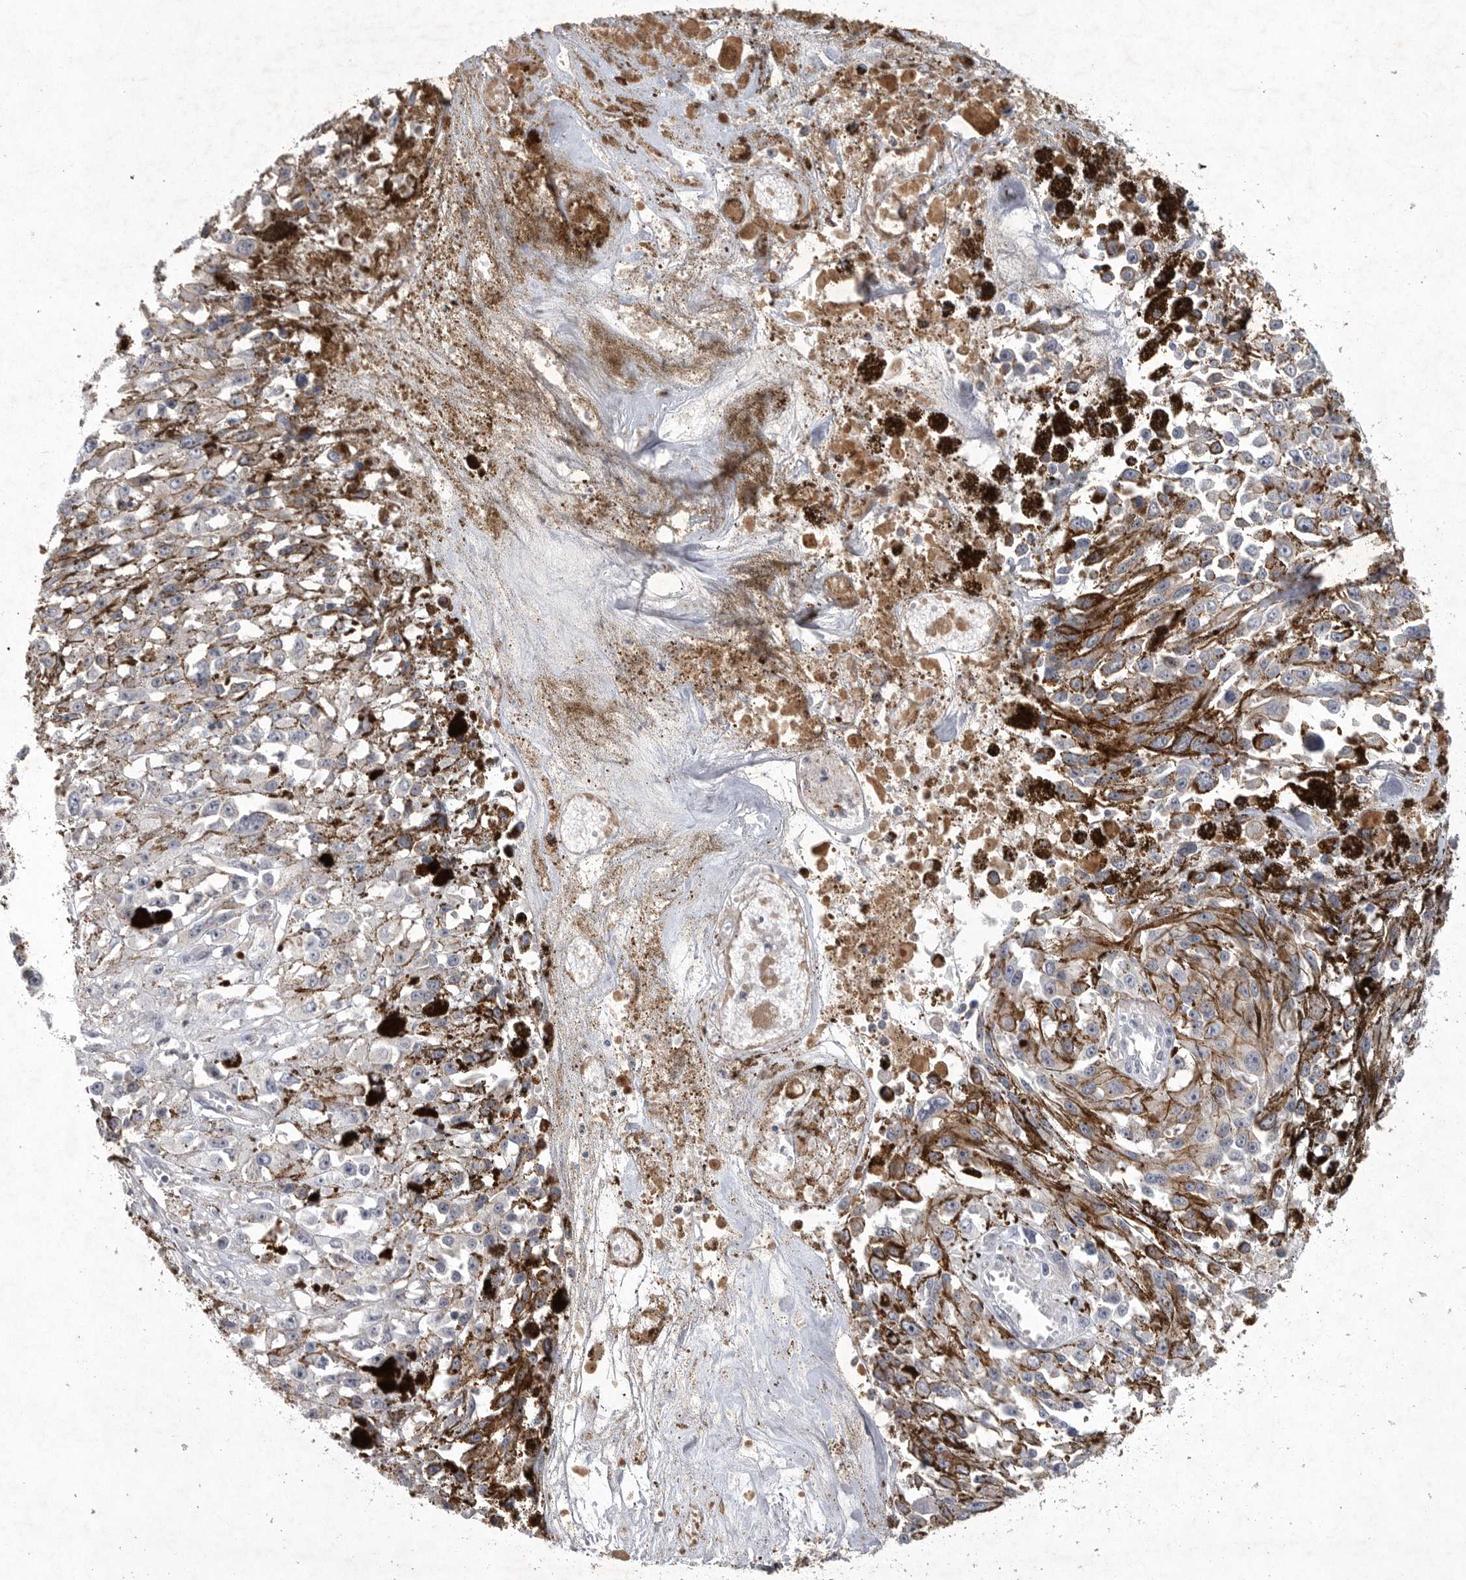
{"staining": {"intensity": "negative", "quantity": "none", "location": "none"}, "tissue": "melanoma", "cell_type": "Tumor cells", "image_type": "cancer", "snomed": [{"axis": "morphology", "description": "Malignant melanoma, Metastatic site"}, {"axis": "topography", "description": "Lymph node"}], "caption": "This is a image of immunohistochemistry staining of malignant melanoma (metastatic site), which shows no positivity in tumor cells.", "gene": "LAMTOR3", "patient": {"sex": "male", "age": 59}}